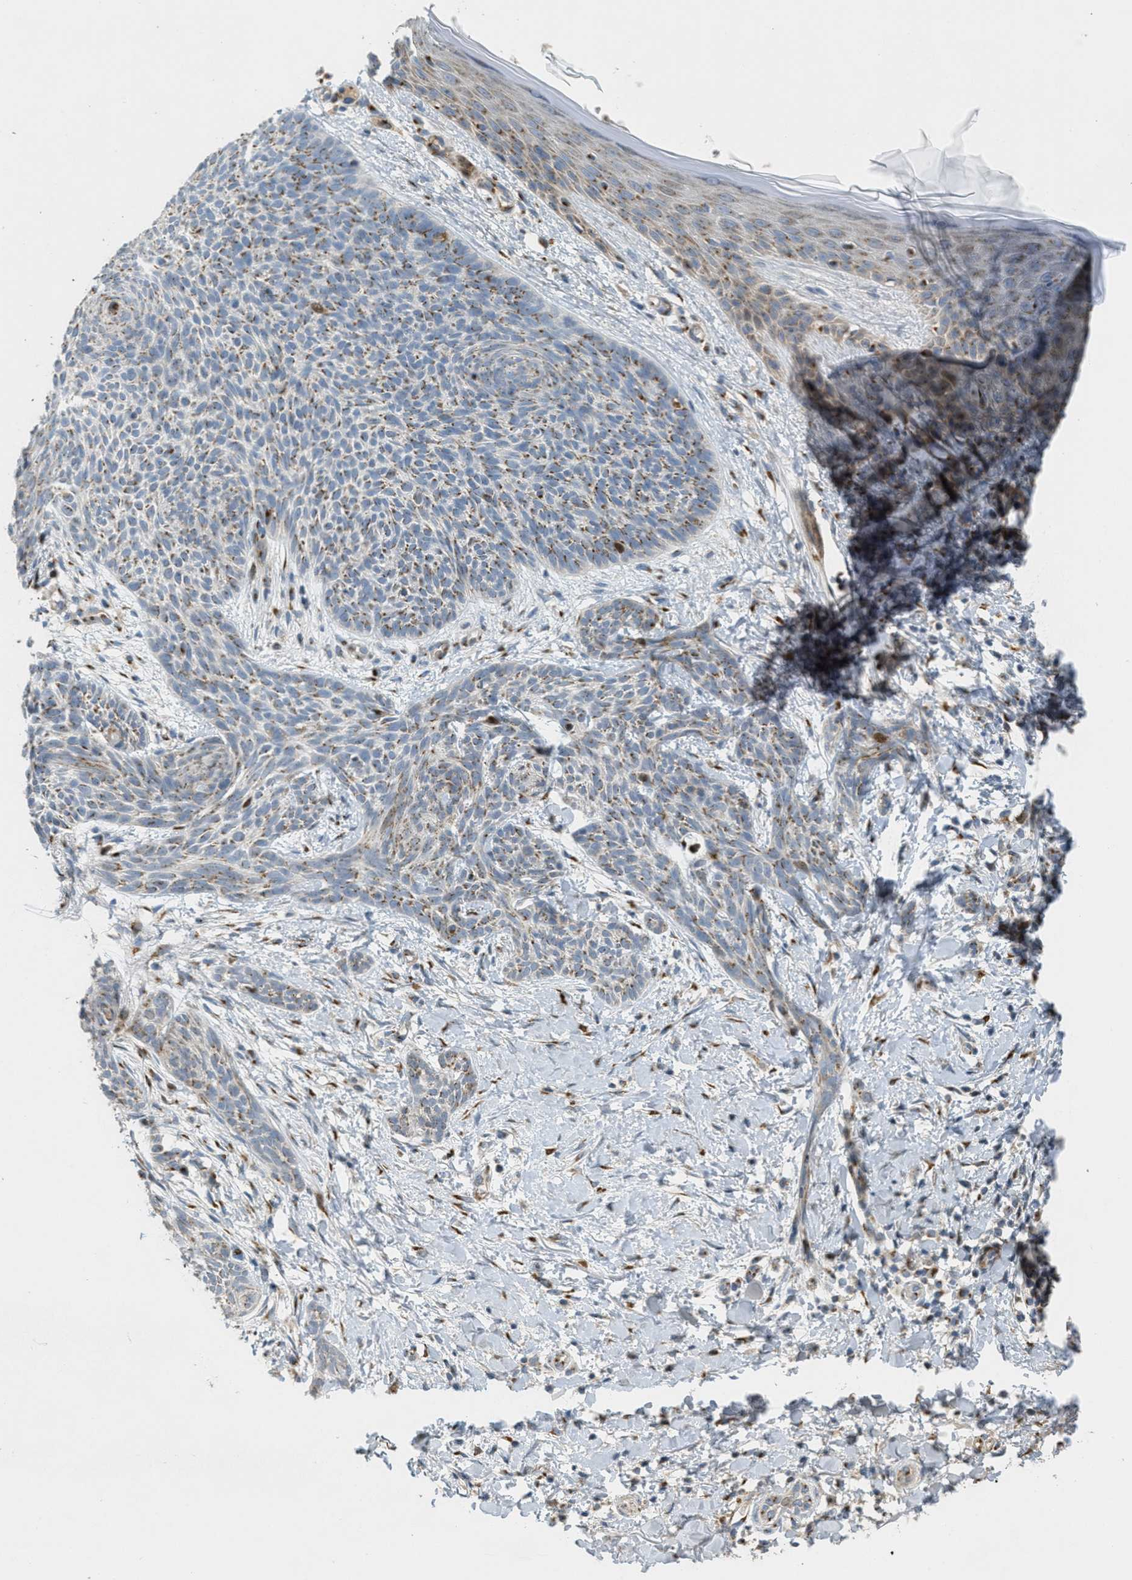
{"staining": {"intensity": "moderate", "quantity": ">75%", "location": "cytoplasmic/membranous"}, "tissue": "skin cancer", "cell_type": "Tumor cells", "image_type": "cancer", "snomed": [{"axis": "morphology", "description": "Basal cell carcinoma"}, {"axis": "topography", "description": "Skin"}], "caption": "Skin cancer (basal cell carcinoma) stained with immunohistochemistry shows moderate cytoplasmic/membranous staining in about >75% of tumor cells. The staining was performed using DAB (3,3'-diaminobenzidine) to visualize the protein expression in brown, while the nuclei were stained in blue with hematoxylin (Magnification: 20x).", "gene": "ZFPL1", "patient": {"sex": "female", "age": 59}}